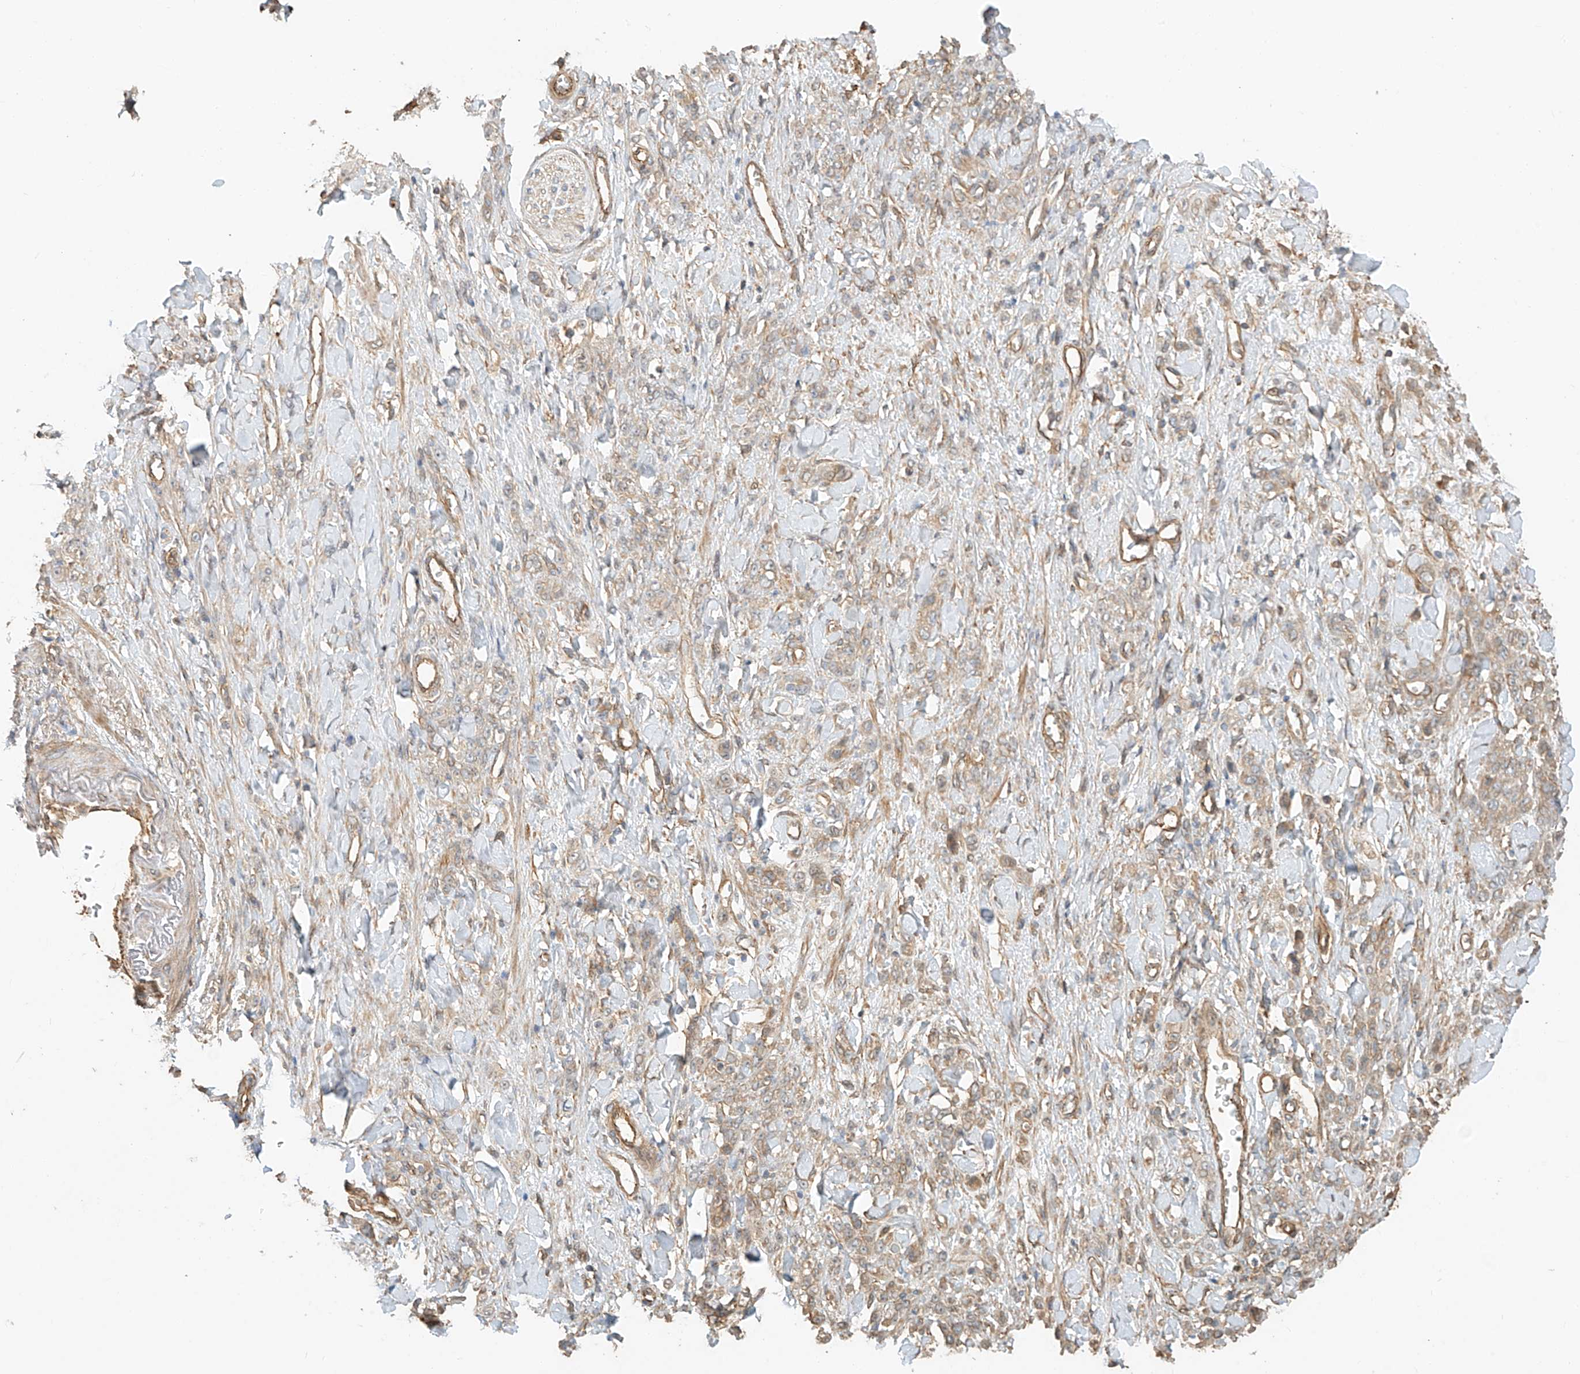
{"staining": {"intensity": "weak", "quantity": "25%-75%", "location": "cytoplasmic/membranous"}, "tissue": "stomach cancer", "cell_type": "Tumor cells", "image_type": "cancer", "snomed": [{"axis": "morphology", "description": "Normal tissue, NOS"}, {"axis": "morphology", "description": "Adenocarcinoma, NOS"}, {"axis": "topography", "description": "Stomach"}], "caption": "Protein expression analysis of human adenocarcinoma (stomach) reveals weak cytoplasmic/membranous expression in about 25%-75% of tumor cells.", "gene": "CSMD3", "patient": {"sex": "male", "age": 82}}